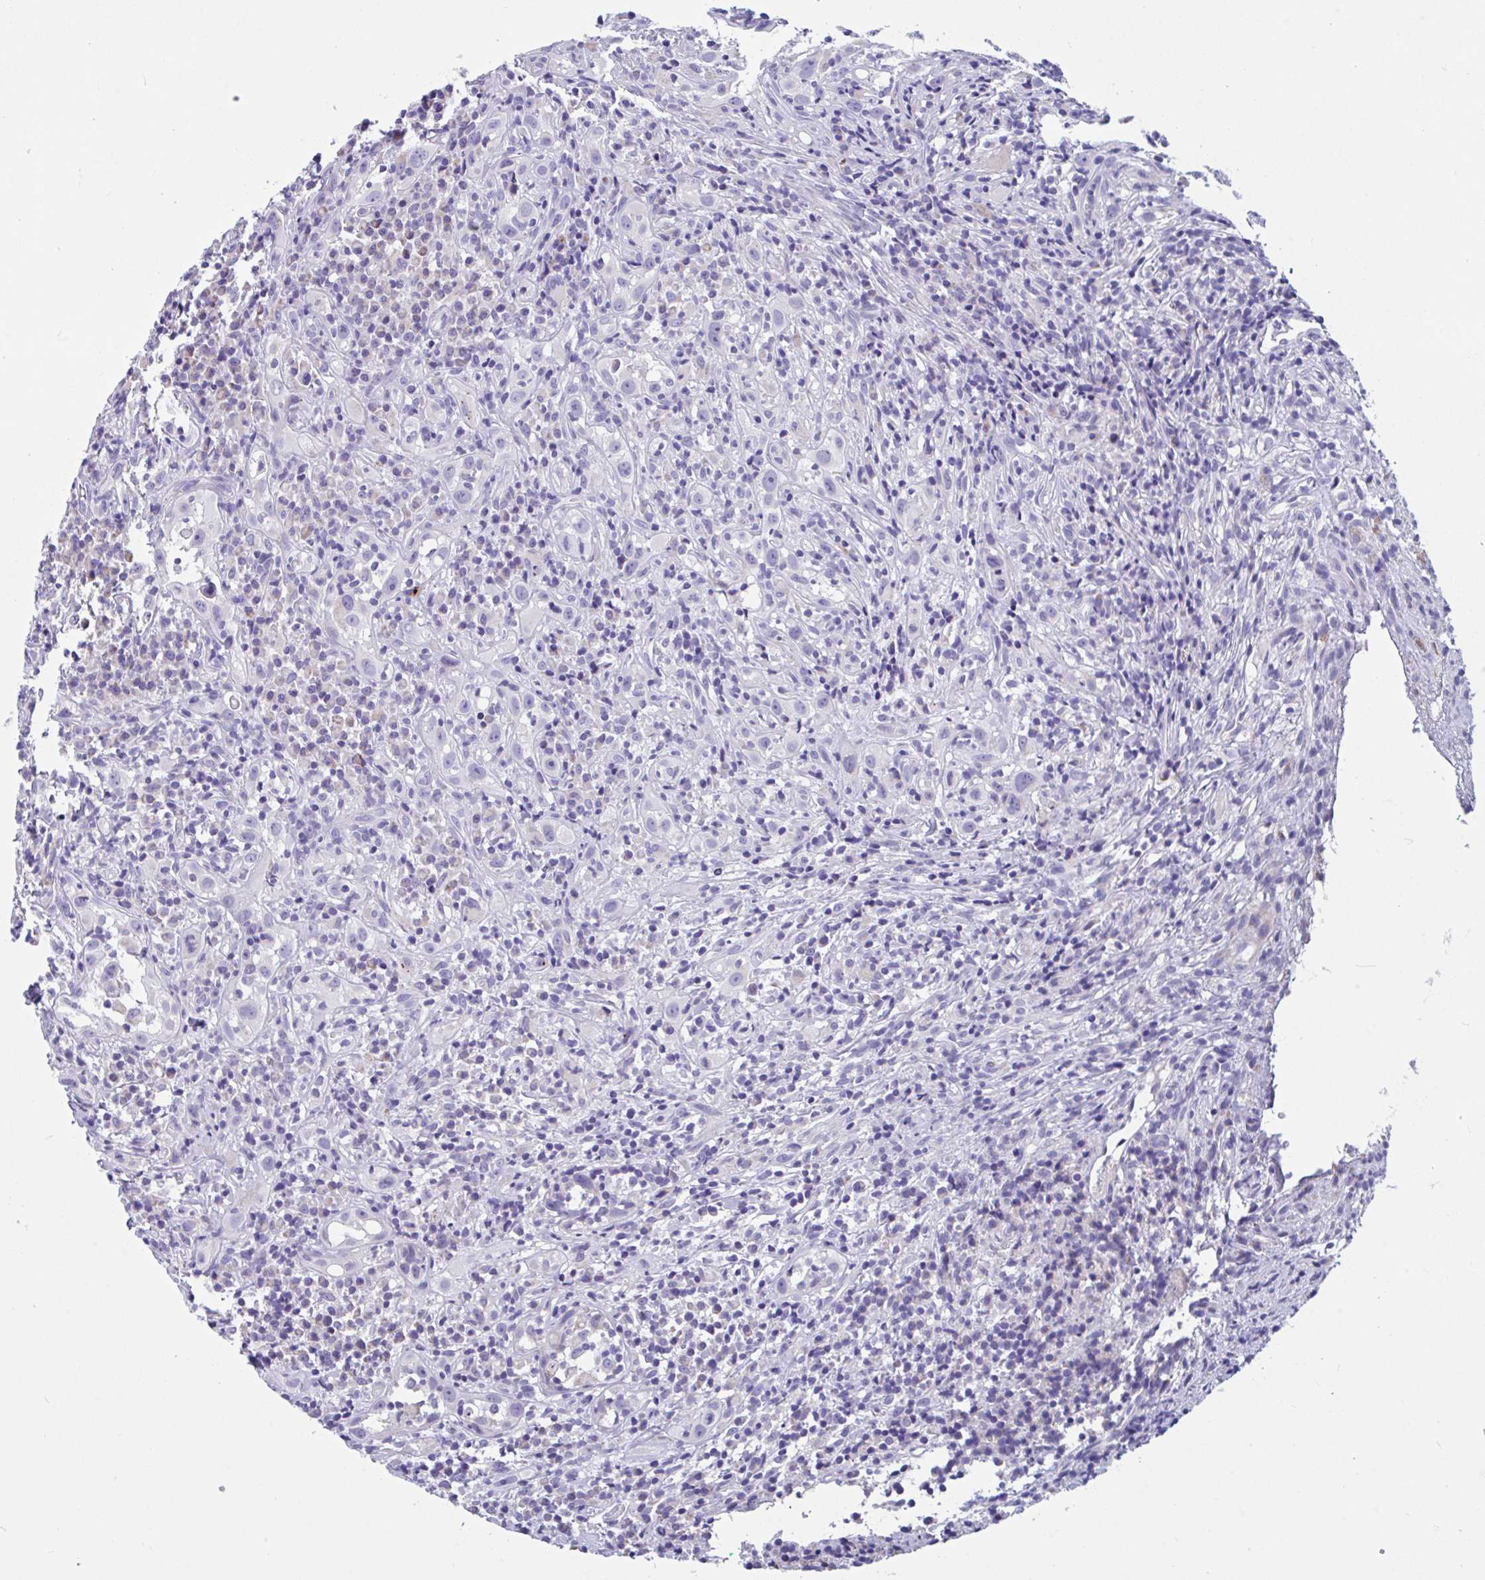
{"staining": {"intensity": "negative", "quantity": "none", "location": "none"}, "tissue": "head and neck cancer", "cell_type": "Tumor cells", "image_type": "cancer", "snomed": [{"axis": "morphology", "description": "Squamous cell carcinoma, NOS"}, {"axis": "topography", "description": "Head-Neck"}], "caption": "Image shows no protein staining in tumor cells of head and neck squamous cell carcinoma tissue. (Brightfield microscopy of DAB immunohistochemistry at high magnification).", "gene": "OR13A1", "patient": {"sex": "female", "age": 95}}